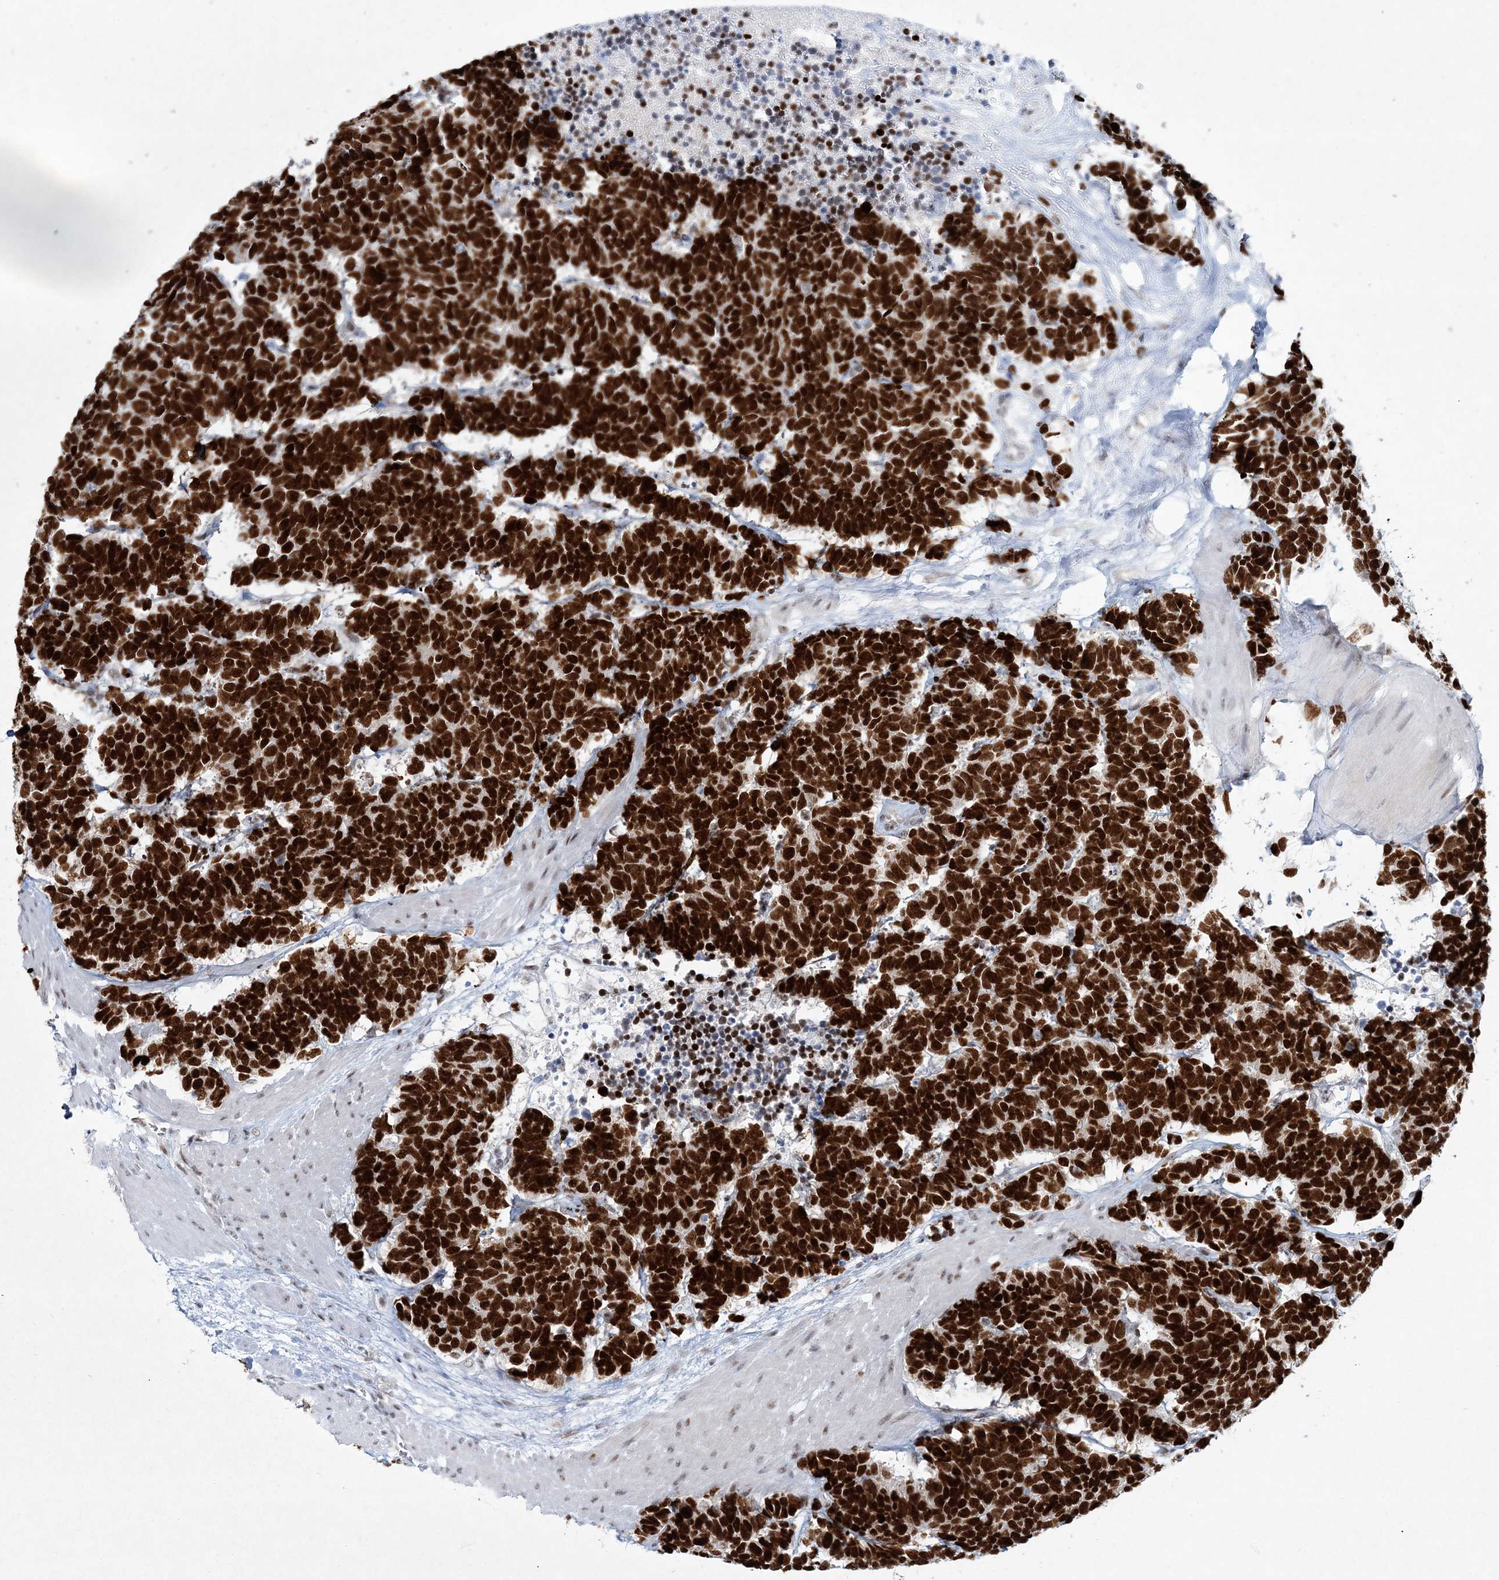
{"staining": {"intensity": "strong", "quantity": ">75%", "location": "nuclear"}, "tissue": "carcinoid", "cell_type": "Tumor cells", "image_type": "cancer", "snomed": [{"axis": "morphology", "description": "Carcinoma, NOS"}, {"axis": "morphology", "description": "Carcinoid, malignant, NOS"}, {"axis": "topography", "description": "Urinary bladder"}], "caption": "Carcinoid tissue displays strong nuclear staining in approximately >75% of tumor cells, visualized by immunohistochemistry. Immunohistochemistry (ihc) stains the protein in brown and the nuclei are stained blue.", "gene": "LRRFIP2", "patient": {"sex": "male", "age": 57}}